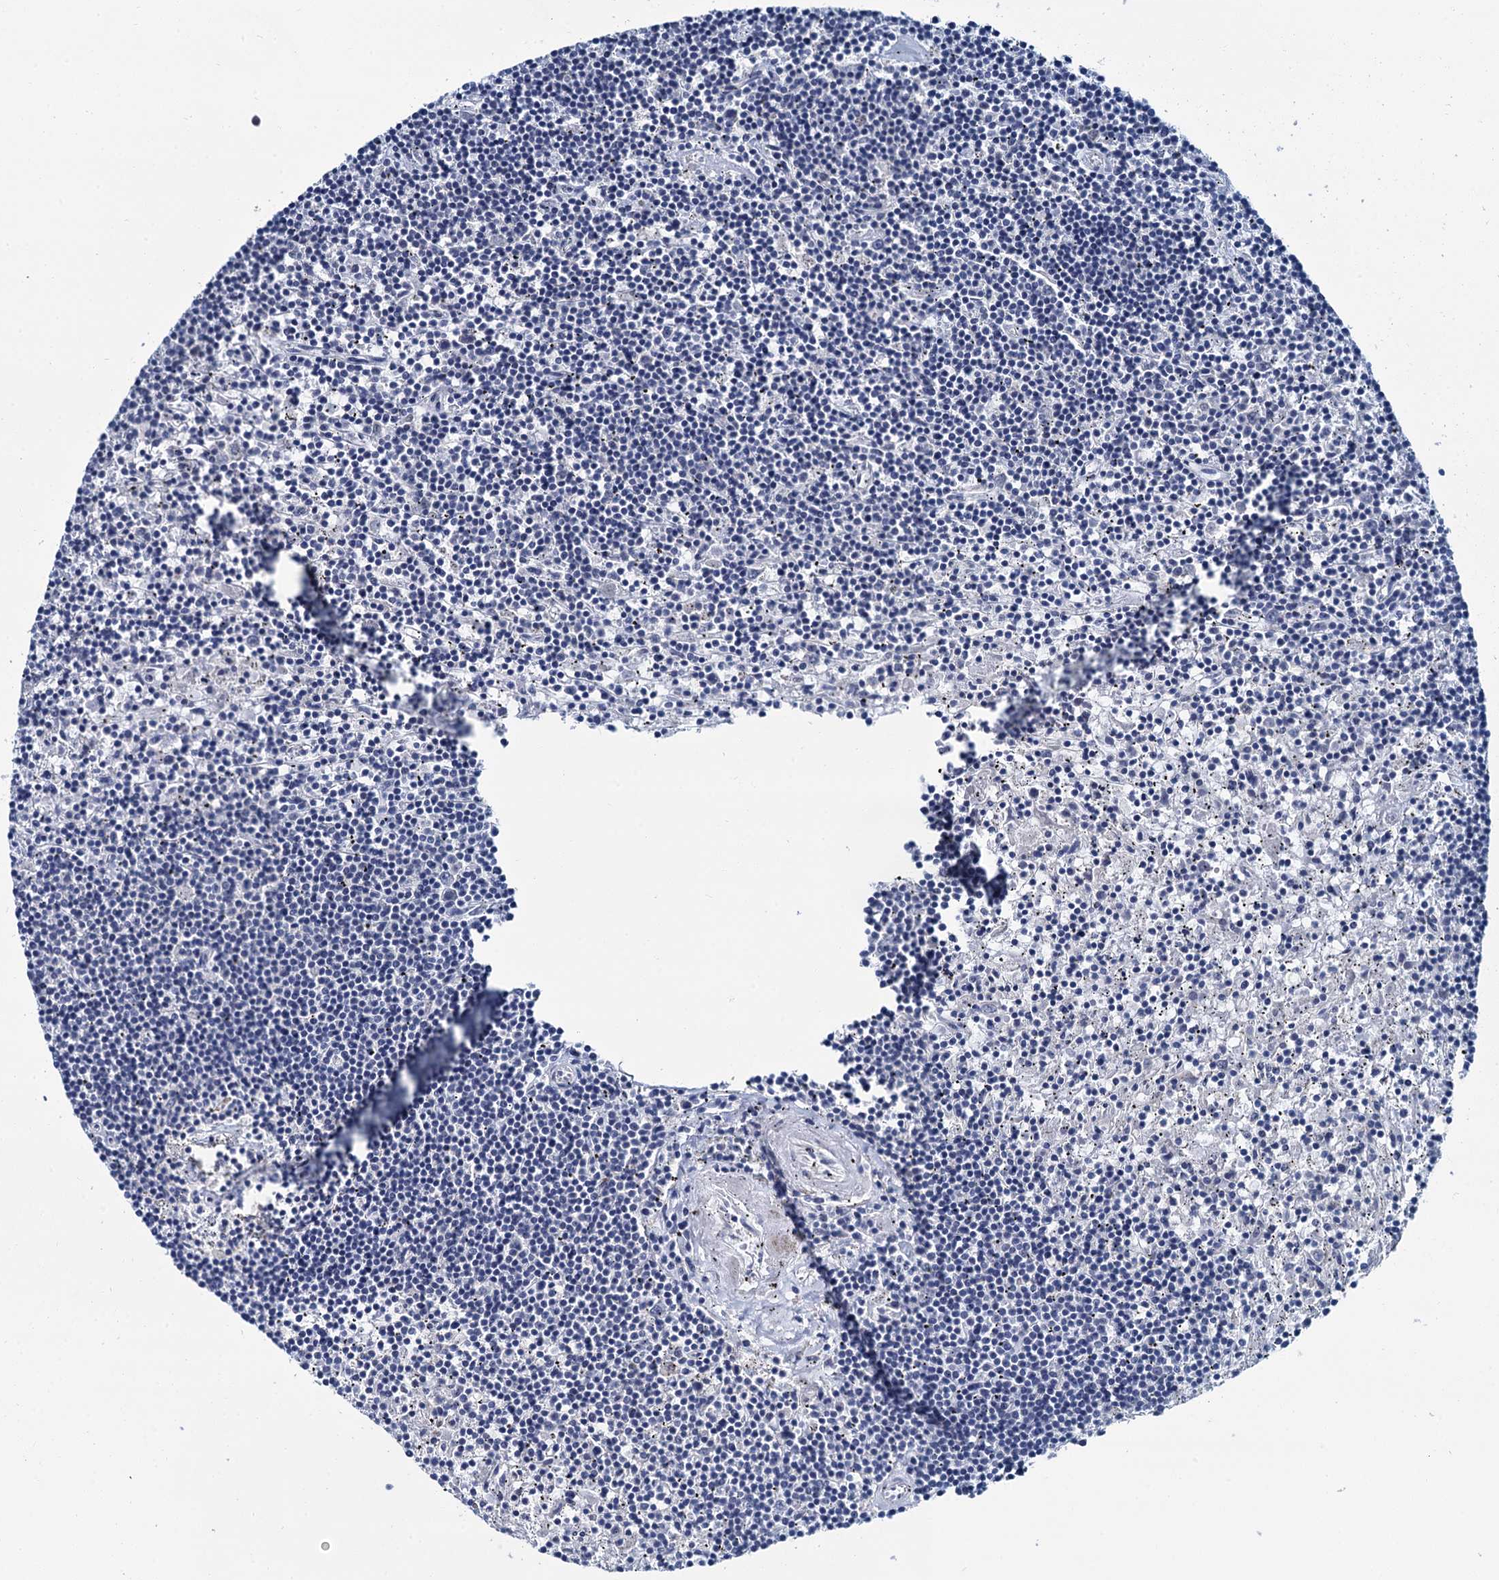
{"staining": {"intensity": "negative", "quantity": "none", "location": "none"}, "tissue": "lymphoma", "cell_type": "Tumor cells", "image_type": "cancer", "snomed": [{"axis": "morphology", "description": "Malignant lymphoma, non-Hodgkin's type, Low grade"}, {"axis": "topography", "description": "Spleen"}], "caption": "There is no significant staining in tumor cells of low-grade malignant lymphoma, non-Hodgkin's type.", "gene": "MIOX", "patient": {"sex": "male", "age": 76}}